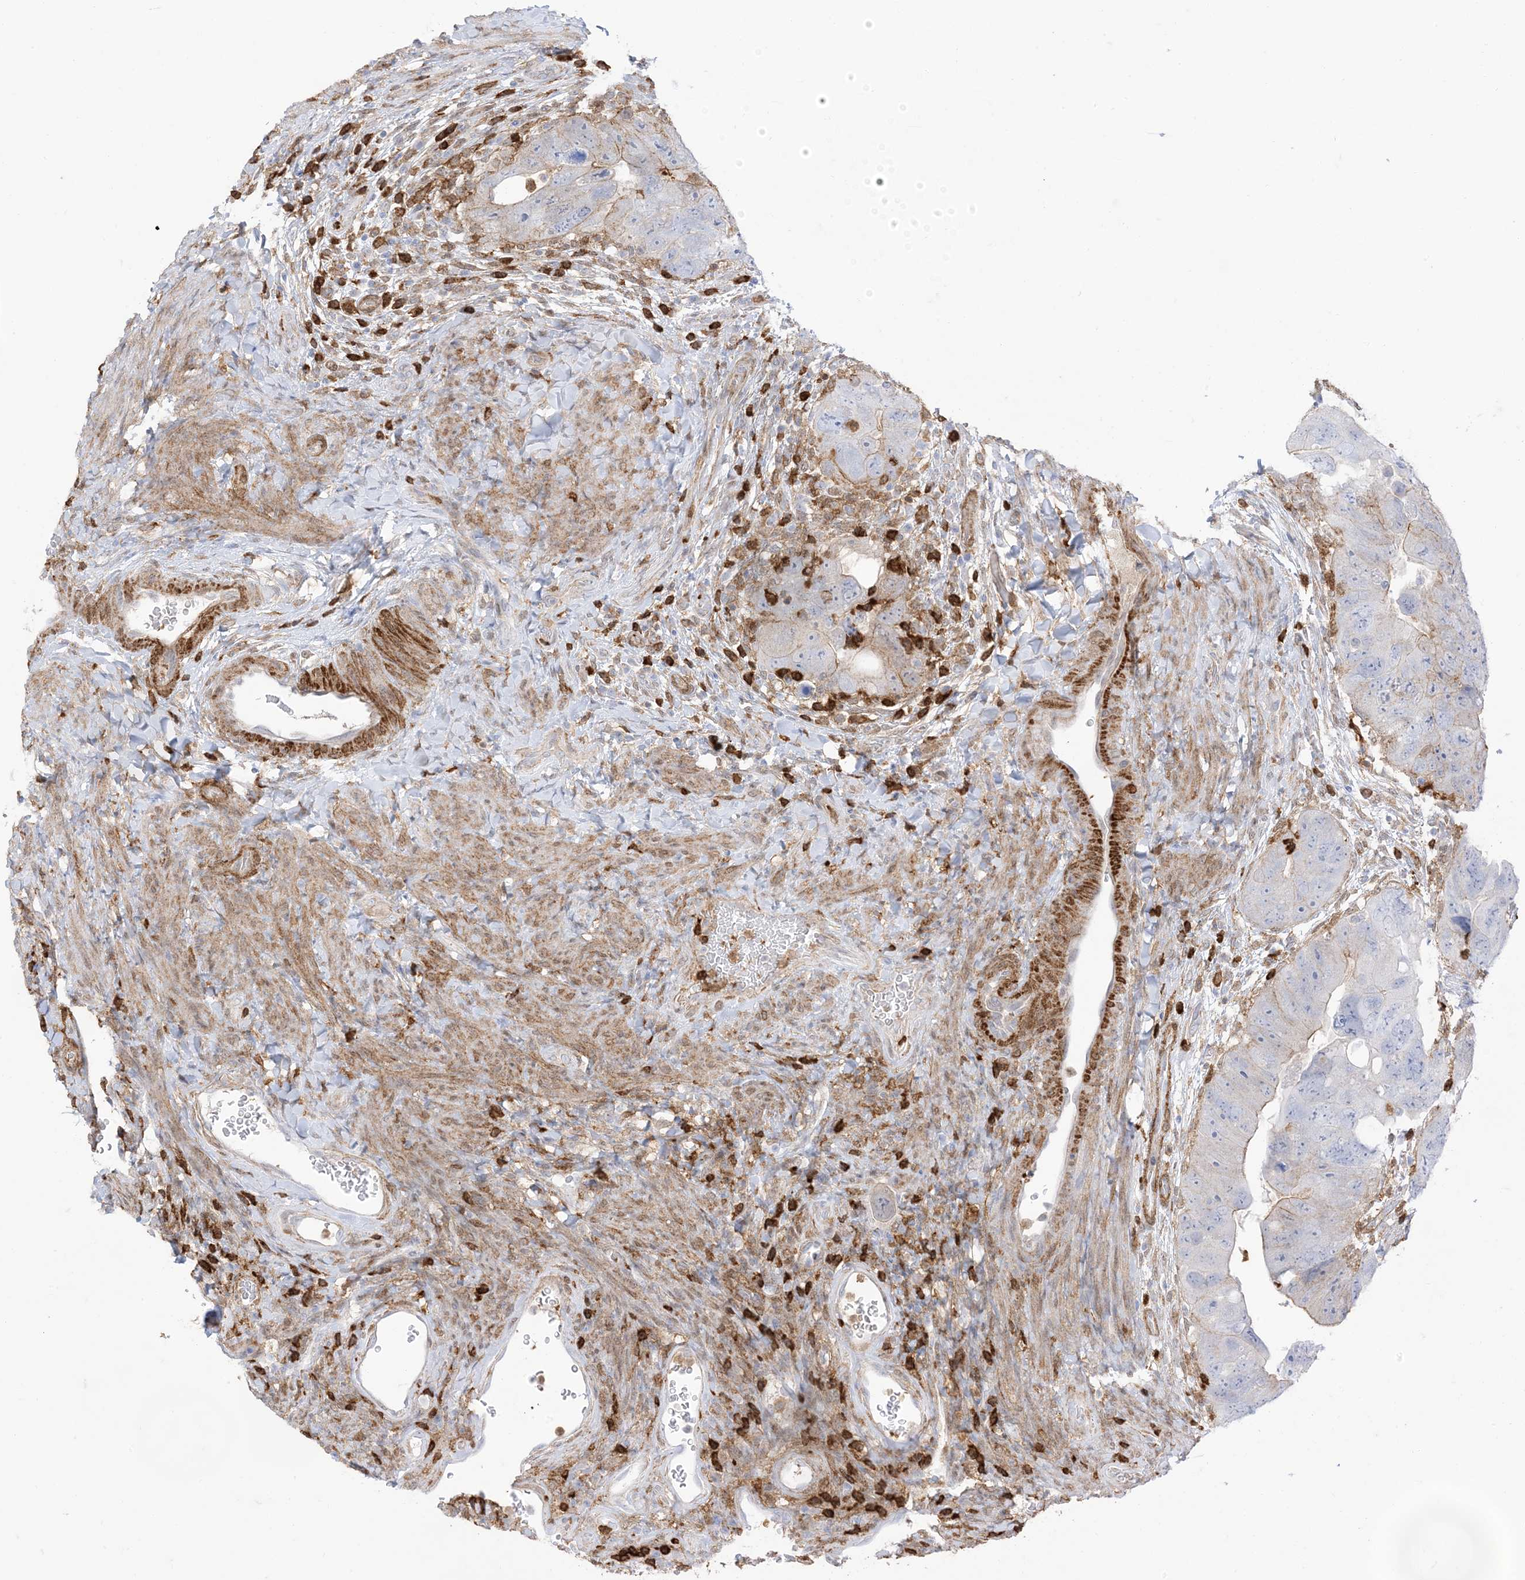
{"staining": {"intensity": "weak", "quantity": "<25%", "location": "cytoplasmic/membranous"}, "tissue": "colorectal cancer", "cell_type": "Tumor cells", "image_type": "cancer", "snomed": [{"axis": "morphology", "description": "Adenocarcinoma, NOS"}, {"axis": "topography", "description": "Rectum"}], "caption": "Image shows no significant protein positivity in tumor cells of colorectal adenocarcinoma.", "gene": "GSN", "patient": {"sex": "male", "age": 59}}